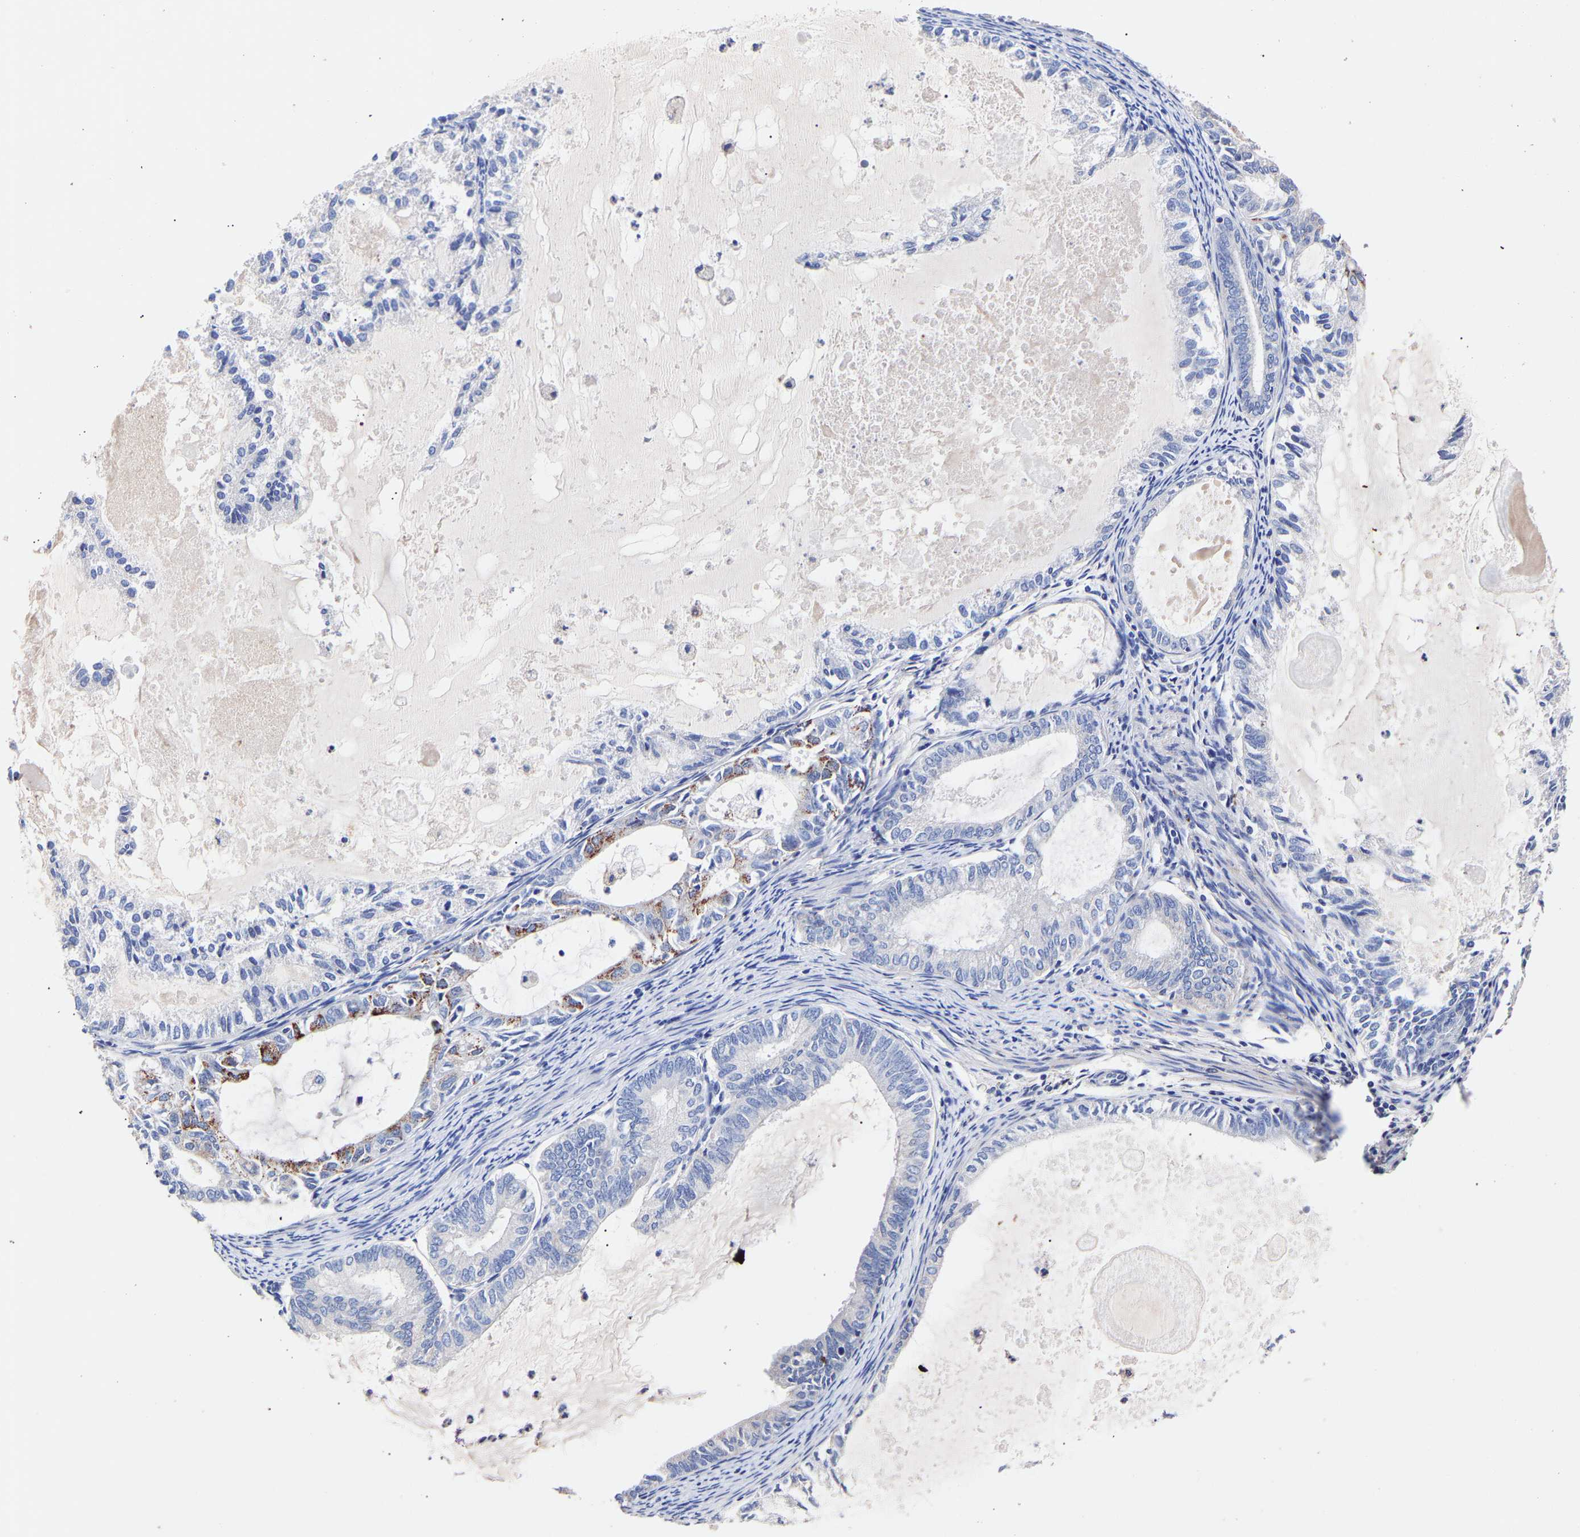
{"staining": {"intensity": "moderate", "quantity": "<25%", "location": "cytoplasmic/membranous"}, "tissue": "endometrial cancer", "cell_type": "Tumor cells", "image_type": "cancer", "snomed": [{"axis": "morphology", "description": "Adenocarcinoma, NOS"}, {"axis": "topography", "description": "Endometrium"}], "caption": "Immunohistochemistry (IHC) (DAB) staining of human endometrial cancer (adenocarcinoma) displays moderate cytoplasmic/membranous protein expression in approximately <25% of tumor cells.", "gene": "SEM1", "patient": {"sex": "female", "age": 86}}